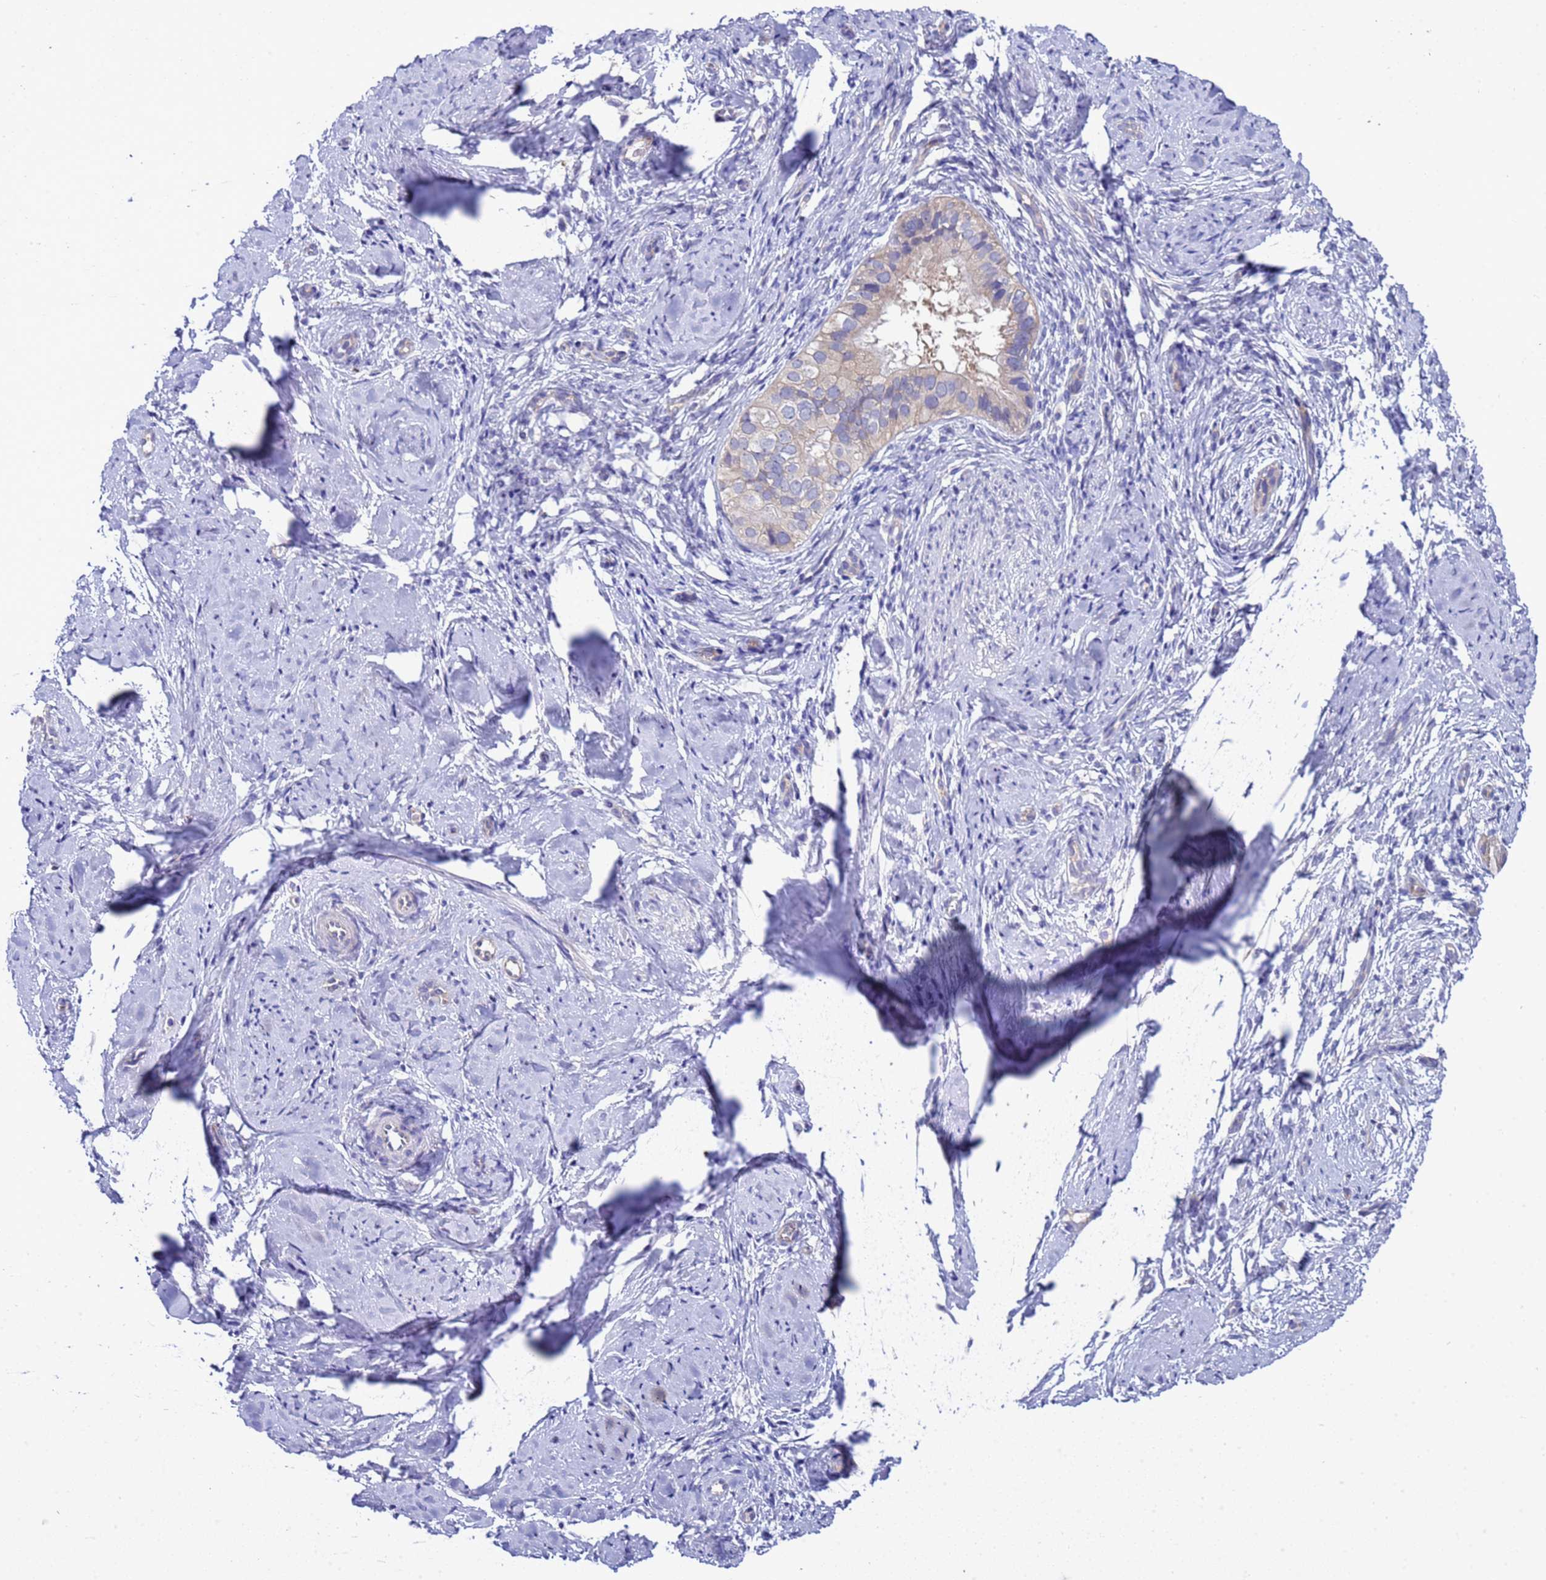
{"staining": {"intensity": "weak", "quantity": "25%-75%", "location": "cytoplasmic/membranous"}, "tissue": "cervix", "cell_type": "Glandular cells", "image_type": "normal", "snomed": [{"axis": "morphology", "description": "Normal tissue, NOS"}, {"axis": "topography", "description": "Cervix"}], "caption": "The photomicrograph reveals staining of unremarkable cervix, revealing weak cytoplasmic/membranous protein positivity (brown color) within glandular cells.", "gene": "RC3H2", "patient": {"sex": "female", "age": 57}}